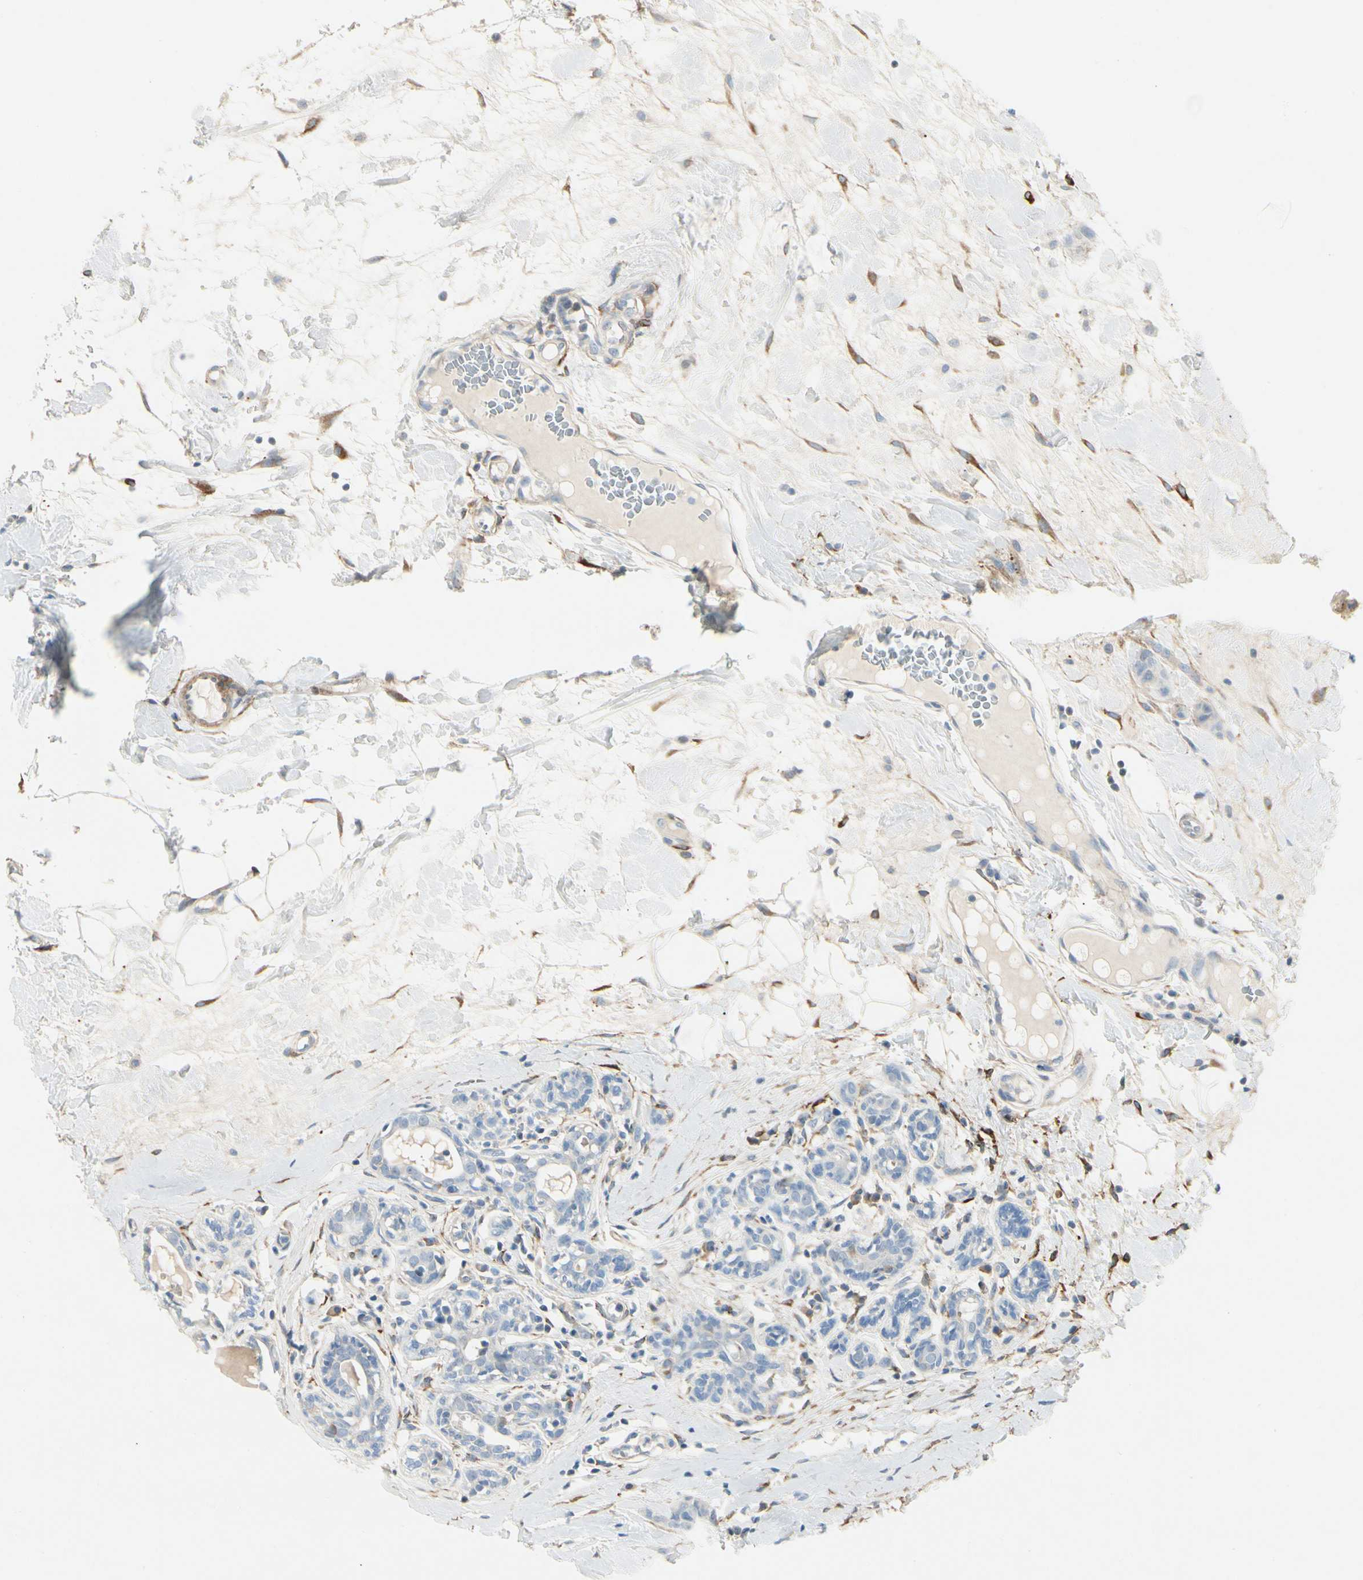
{"staining": {"intensity": "negative", "quantity": "none", "location": "none"}, "tissue": "breast cancer", "cell_type": "Tumor cells", "image_type": "cancer", "snomed": [{"axis": "morphology", "description": "Normal tissue, NOS"}, {"axis": "morphology", "description": "Duct carcinoma"}, {"axis": "topography", "description": "Breast"}], "caption": "A histopathology image of breast cancer stained for a protein displays no brown staining in tumor cells. Brightfield microscopy of immunohistochemistry stained with DAB (brown) and hematoxylin (blue), captured at high magnification.", "gene": "AMPH", "patient": {"sex": "female", "age": 40}}